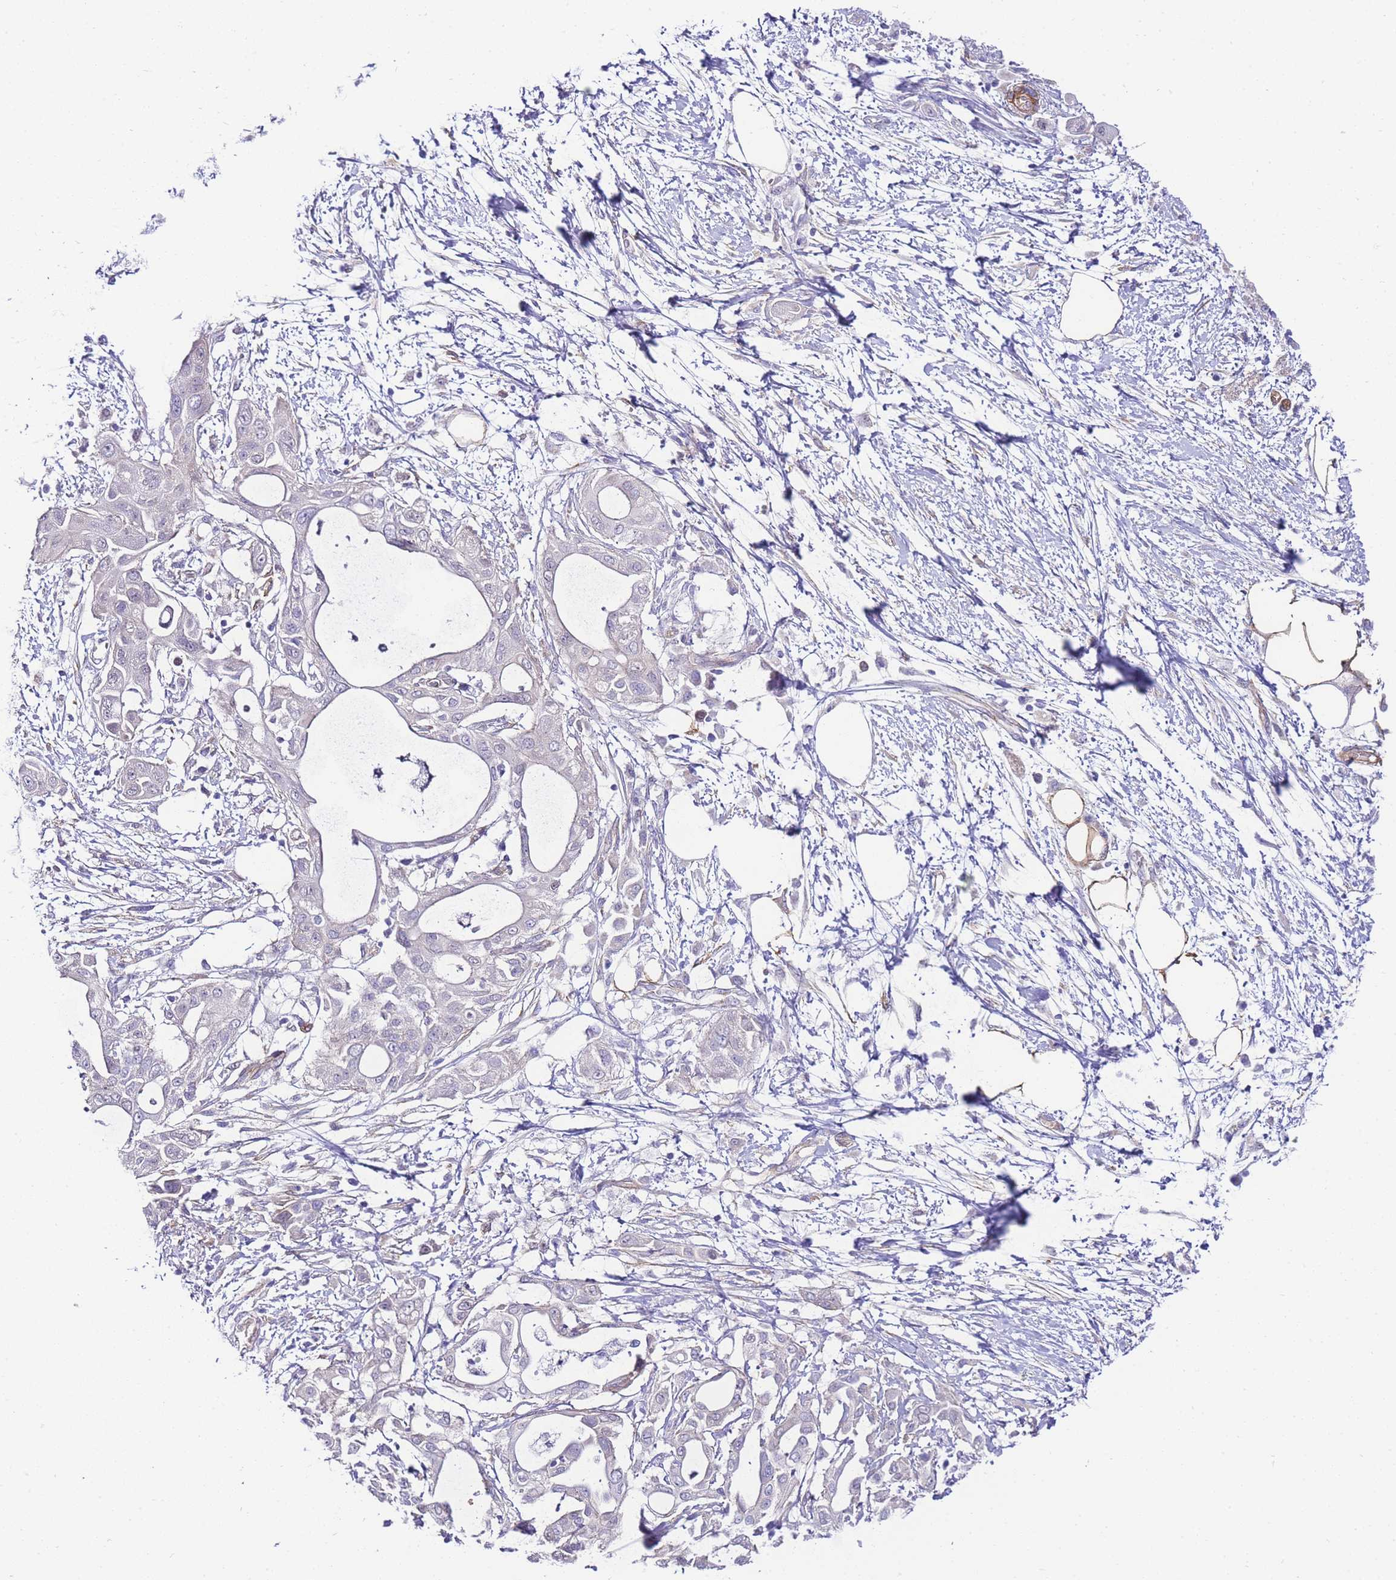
{"staining": {"intensity": "negative", "quantity": "none", "location": "none"}, "tissue": "pancreatic cancer", "cell_type": "Tumor cells", "image_type": "cancer", "snomed": [{"axis": "morphology", "description": "Adenocarcinoma, NOS"}, {"axis": "topography", "description": "Pancreas"}], "caption": "The image shows no staining of tumor cells in pancreatic cancer (adenocarcinoma).", "gene": "PDCD7", "patient": {"sex": "male", "age": 68}}